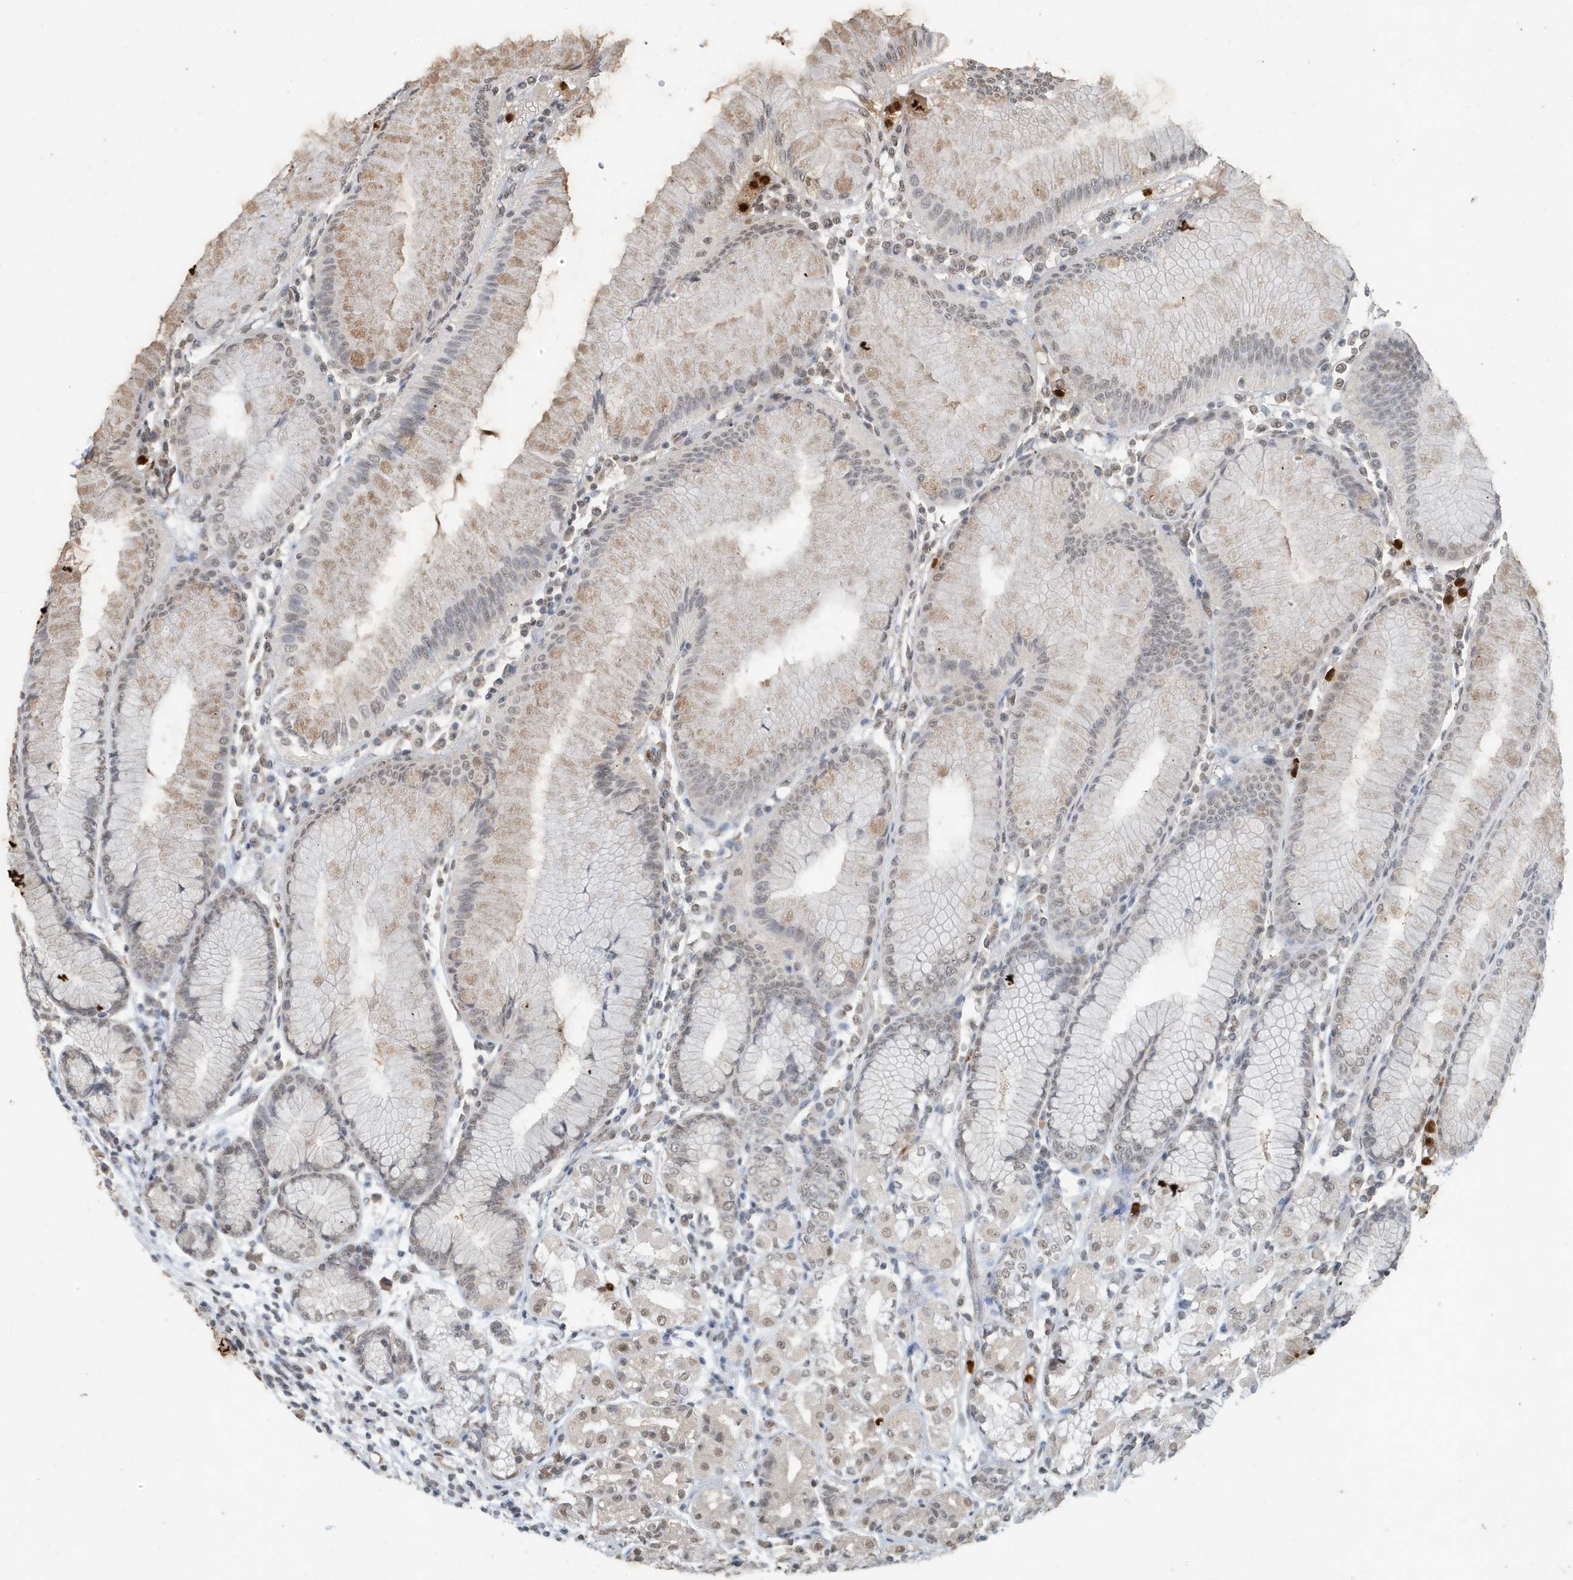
{"staining": {"intensity": "weak", "quantity": "25%-75%", "location": "cytoplasmic/membranous,nuclear"}, "tissue": "stomach", "cell_type": "Glandular cells", "image_type": "normal", "snomed": [{"axis": "morphology", "description": "Normal tissue, NOS"}, {"axis": "topography", "description": "Stomach"}], "caption": "Glandular cells exhibit low levels of weak cytoplasmic/membranous,nuclear expression in about 25%-75% of cells in unremarkable human stomach.", "gene": "DEFA1", "patient": {"sex": "female", "age": 57}}